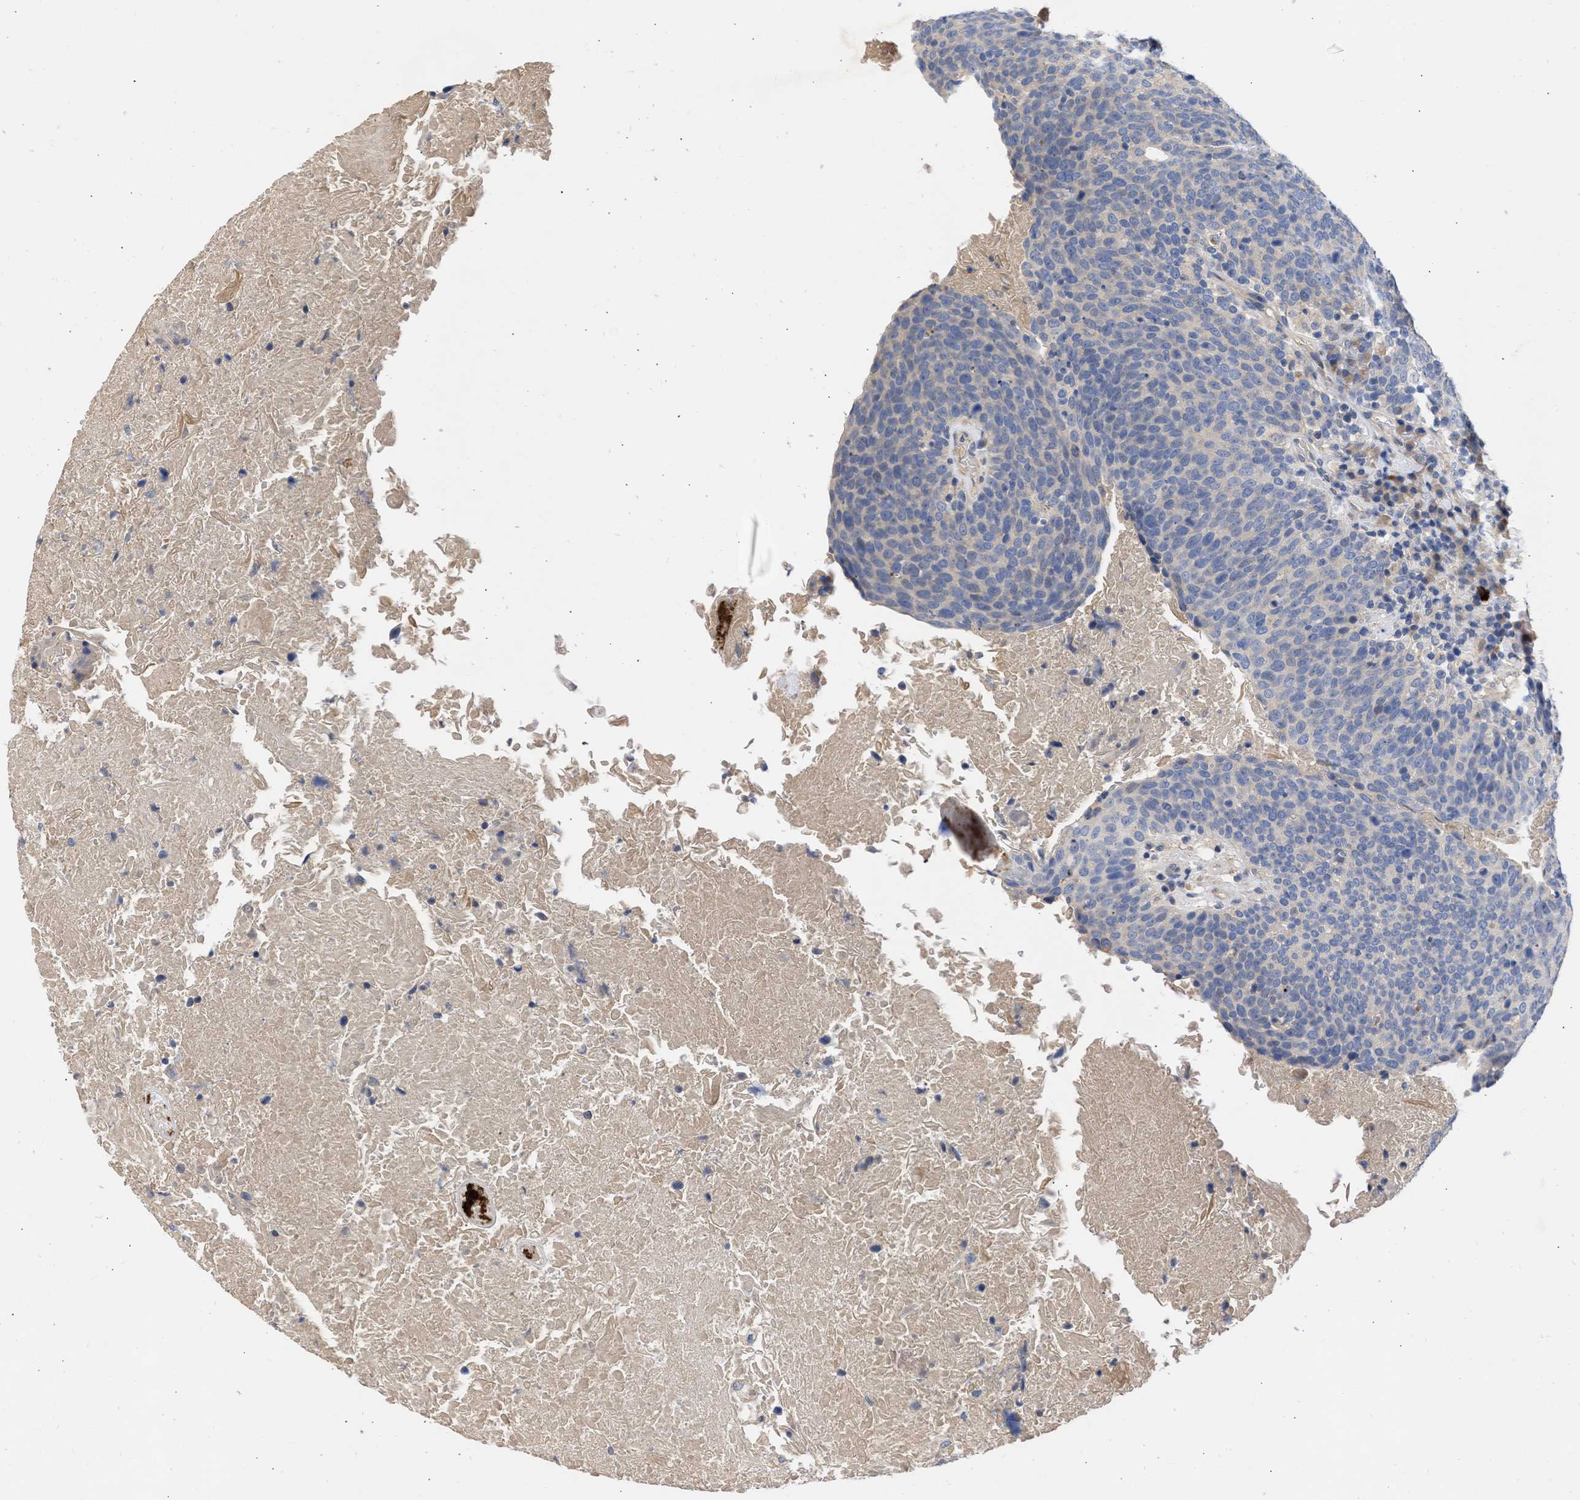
{"staining": {"intensity": "negative", "quantity": "none", "location": "none"}, "tissue": "head and neck cancer", "cell_type": "Tumor cells", "image_type": "cancer", "snomed": [{"axis": "morphology", "description": "Squamous cell carcinoma, NOS"}, {"axis": "morphology", "description": "Squamous cell carcinoma, metastatic, NOS"}, {"axis": "topography", "description": "Lymph node"}, {"axis": "topography", "description": "Head-Neck"}], "caption": "This histopathology image is of head and neck squamous cell carcinoma stained with immunohistochemistry to label a protein in brown with the nuclei are counter-stained blue. There is no staining in tumor cells.", "gene": "ARHGEF4", "patient": {"sex": "male", "age": 62}}